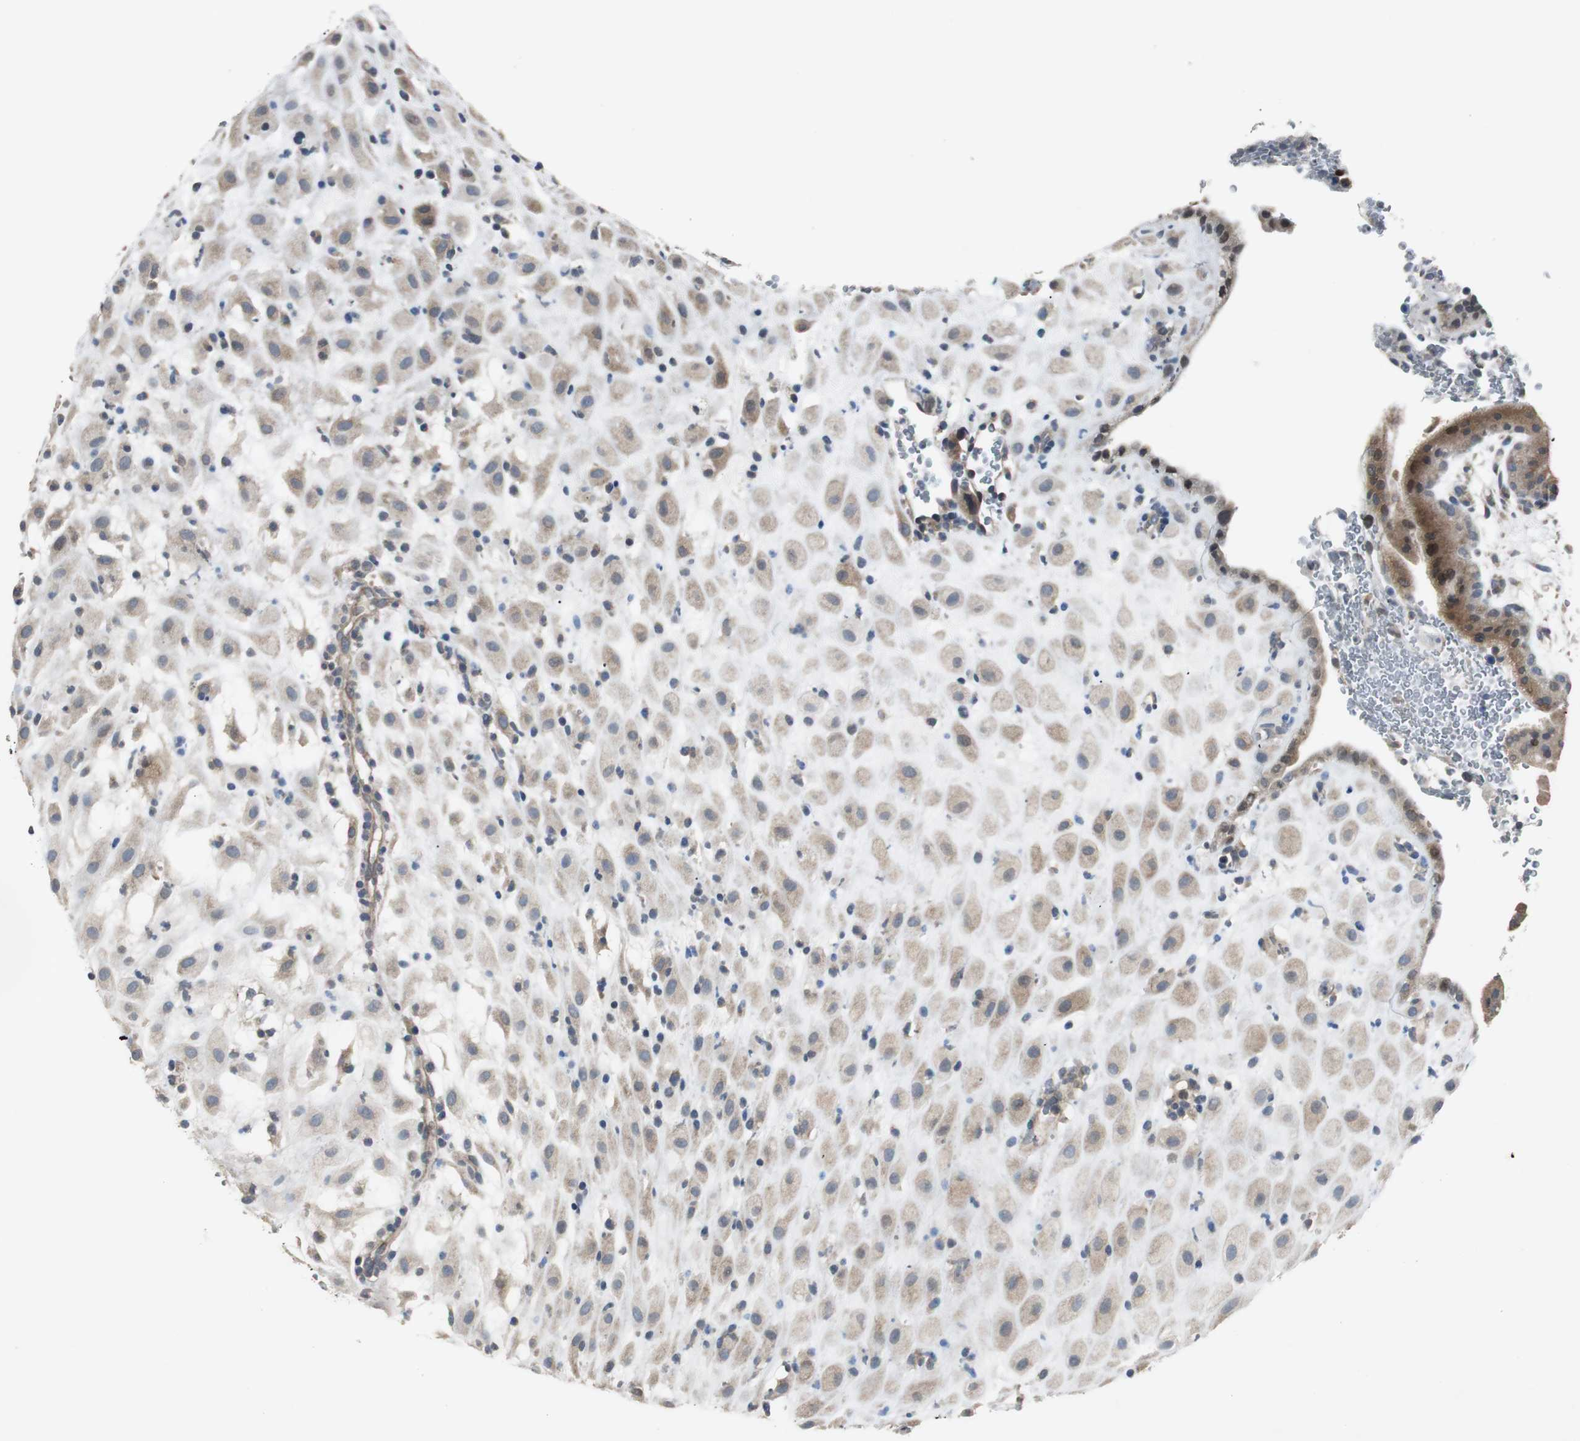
{"staining": {"intensity": "weak", "quantity": ">75%", "location": "cytoplasmic/membranous"}, "tissue": "placenta", "cell_type": "Decidual cells", "image_type": "normal", "snomed": [{"axis": "morphology", "description": "Normal tissue, NOS"}, {"axis": "topography", "description": "Placenta"}], "caption": "Approximately >75% of decidual cells in benign human placenta reveal weak cytoplasmic/membranous protein positivity as visualized by brown immunohistochemical staining.", "gene": "MYT1", "patient": {"sex": "female", "age": 19}}